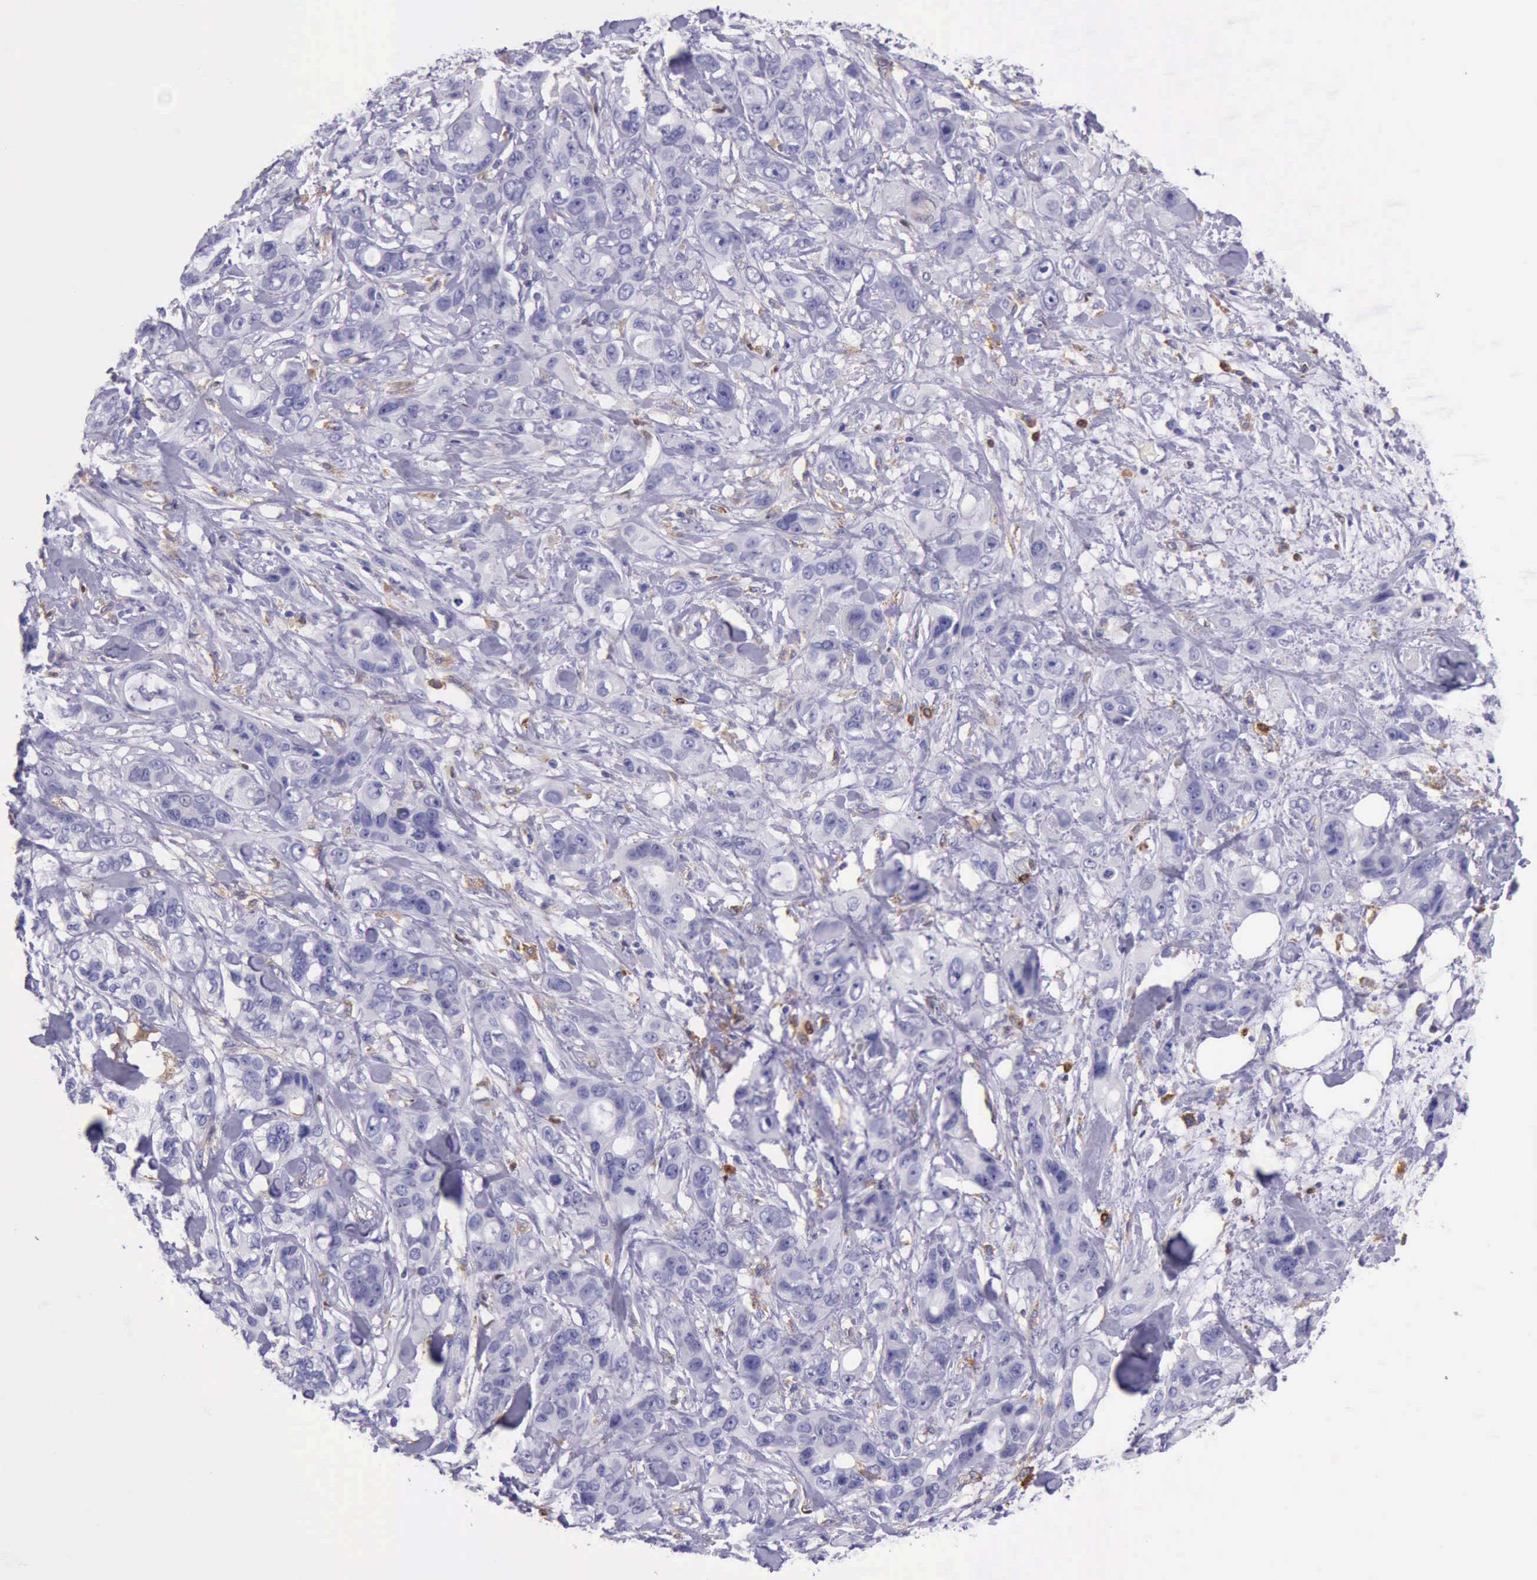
{"staining": {"intensity": "negative", "quantity": "none", "location": "none"}, "tissue": "stomach cancer", "cell_type": "Tumor cells", "image_type": "cancer", "snomed": [{"axis": "morphology", "description": "Adenocarcinoma, NOS"}, {"axis": "topography", "description": "Stomach, upper"}], "caption": "IHC histopathology image of neoplastic tissue: human stomach cancer (adenocarcinoma) stained with DAB shows no significant protein staining in tumor cells. (DAB (3,3'-diaminobenzidine) IHC visualized using brightfield microscopy, high magnification).", "gene": "BTK", "patient": {"sex": "male", "age": 47}}